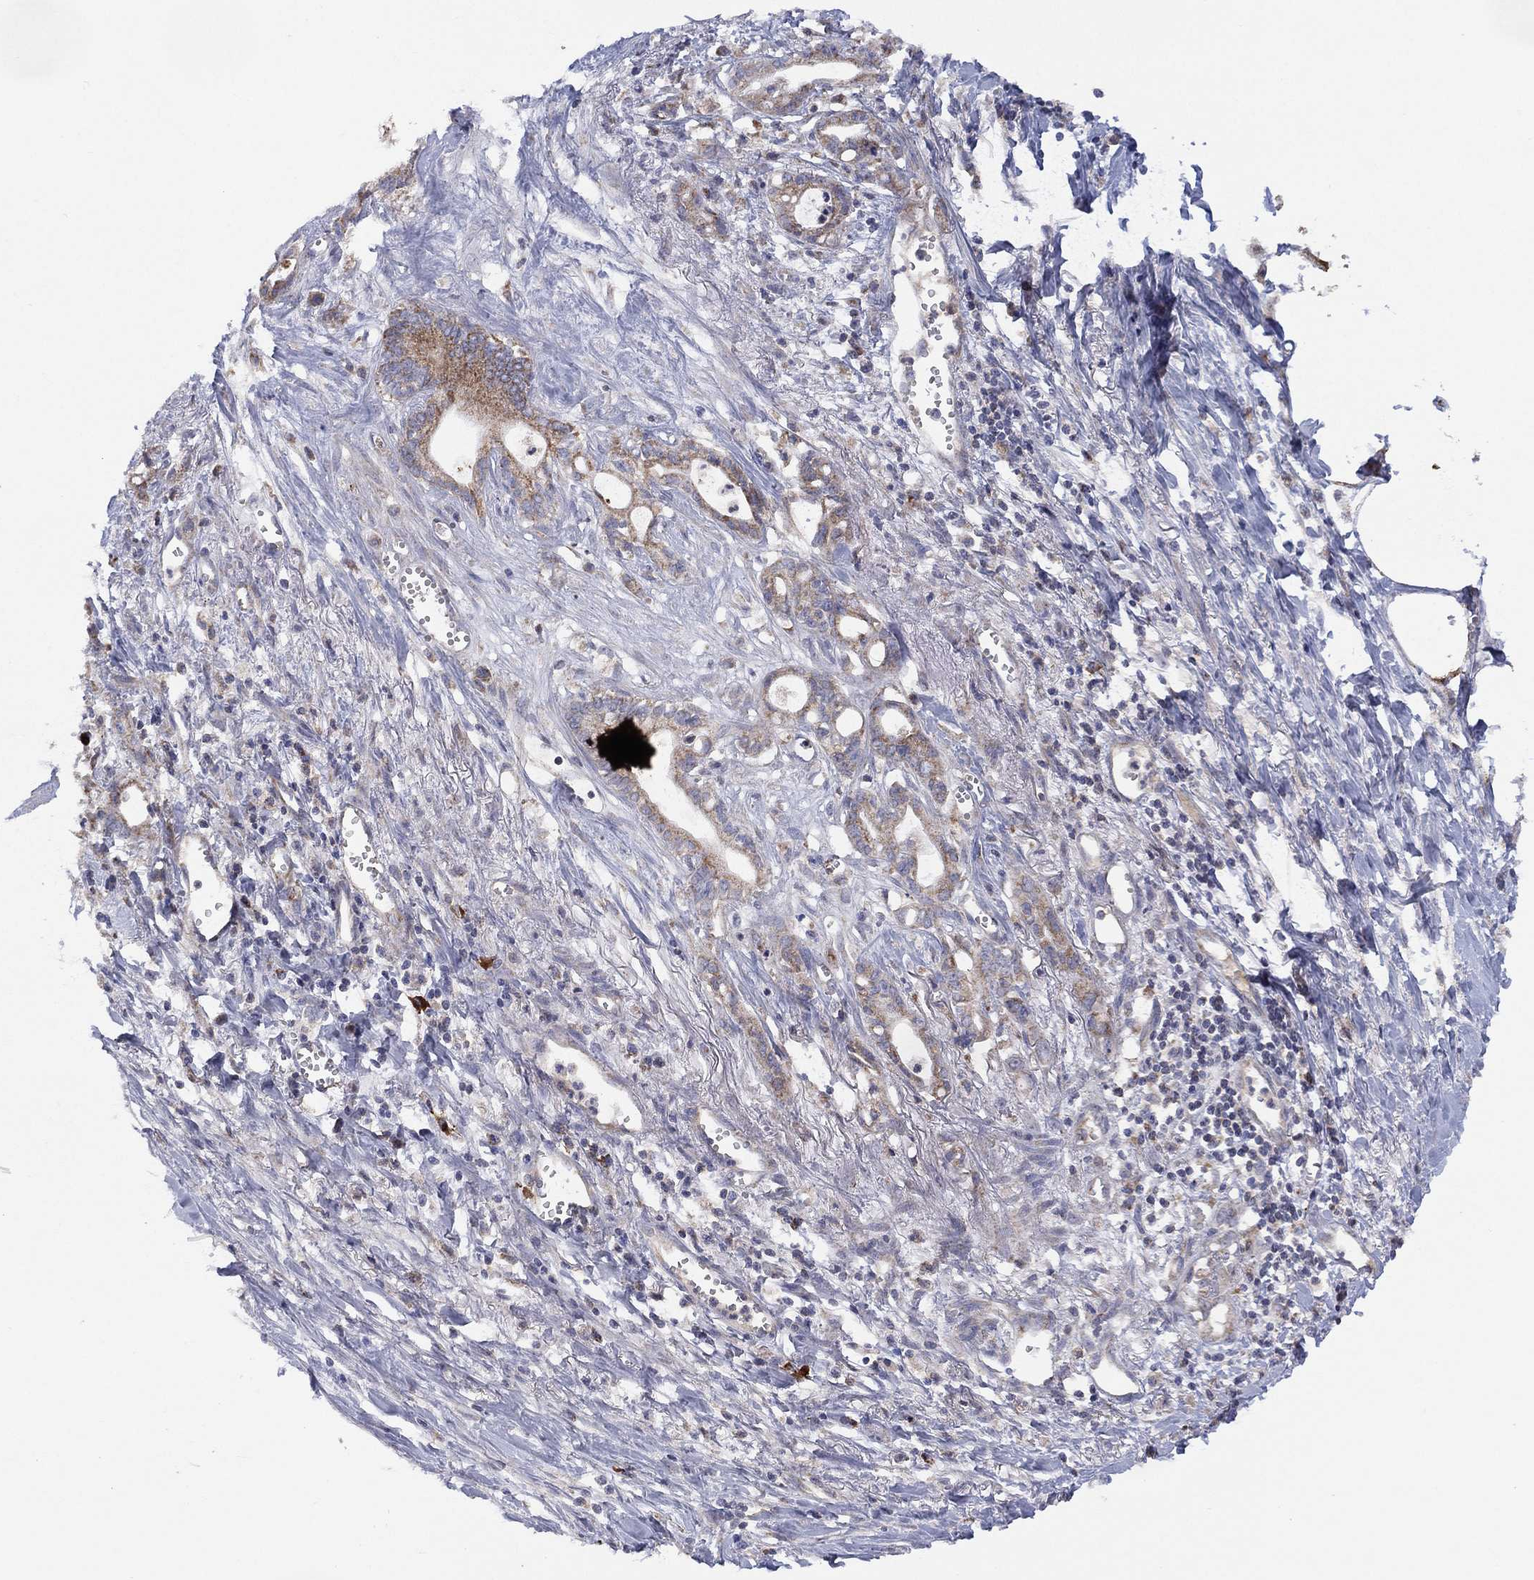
{"staining": {"intensity": "weak", "quantity": "25%-75%", "location": "cytoplasmic/membranous"}, "tissue": "pancreatic cancer", "cell_type": "Tumor cells", "image_type": "cancer", "snomed": [{"axis": "morphology", "description": "Adenocarcinoma, NOS"}, {"axis": "topography", "description": "Pancreas"}], "caption": "Tumor cells show low levels of weak cytoplasmic/membranous expression in approximately 25%-75% of cells in pancreatic cancer (adenocarcinoma).", "gene": "PPP2R5A", "patient": {"sex": "male", "age": 71}}